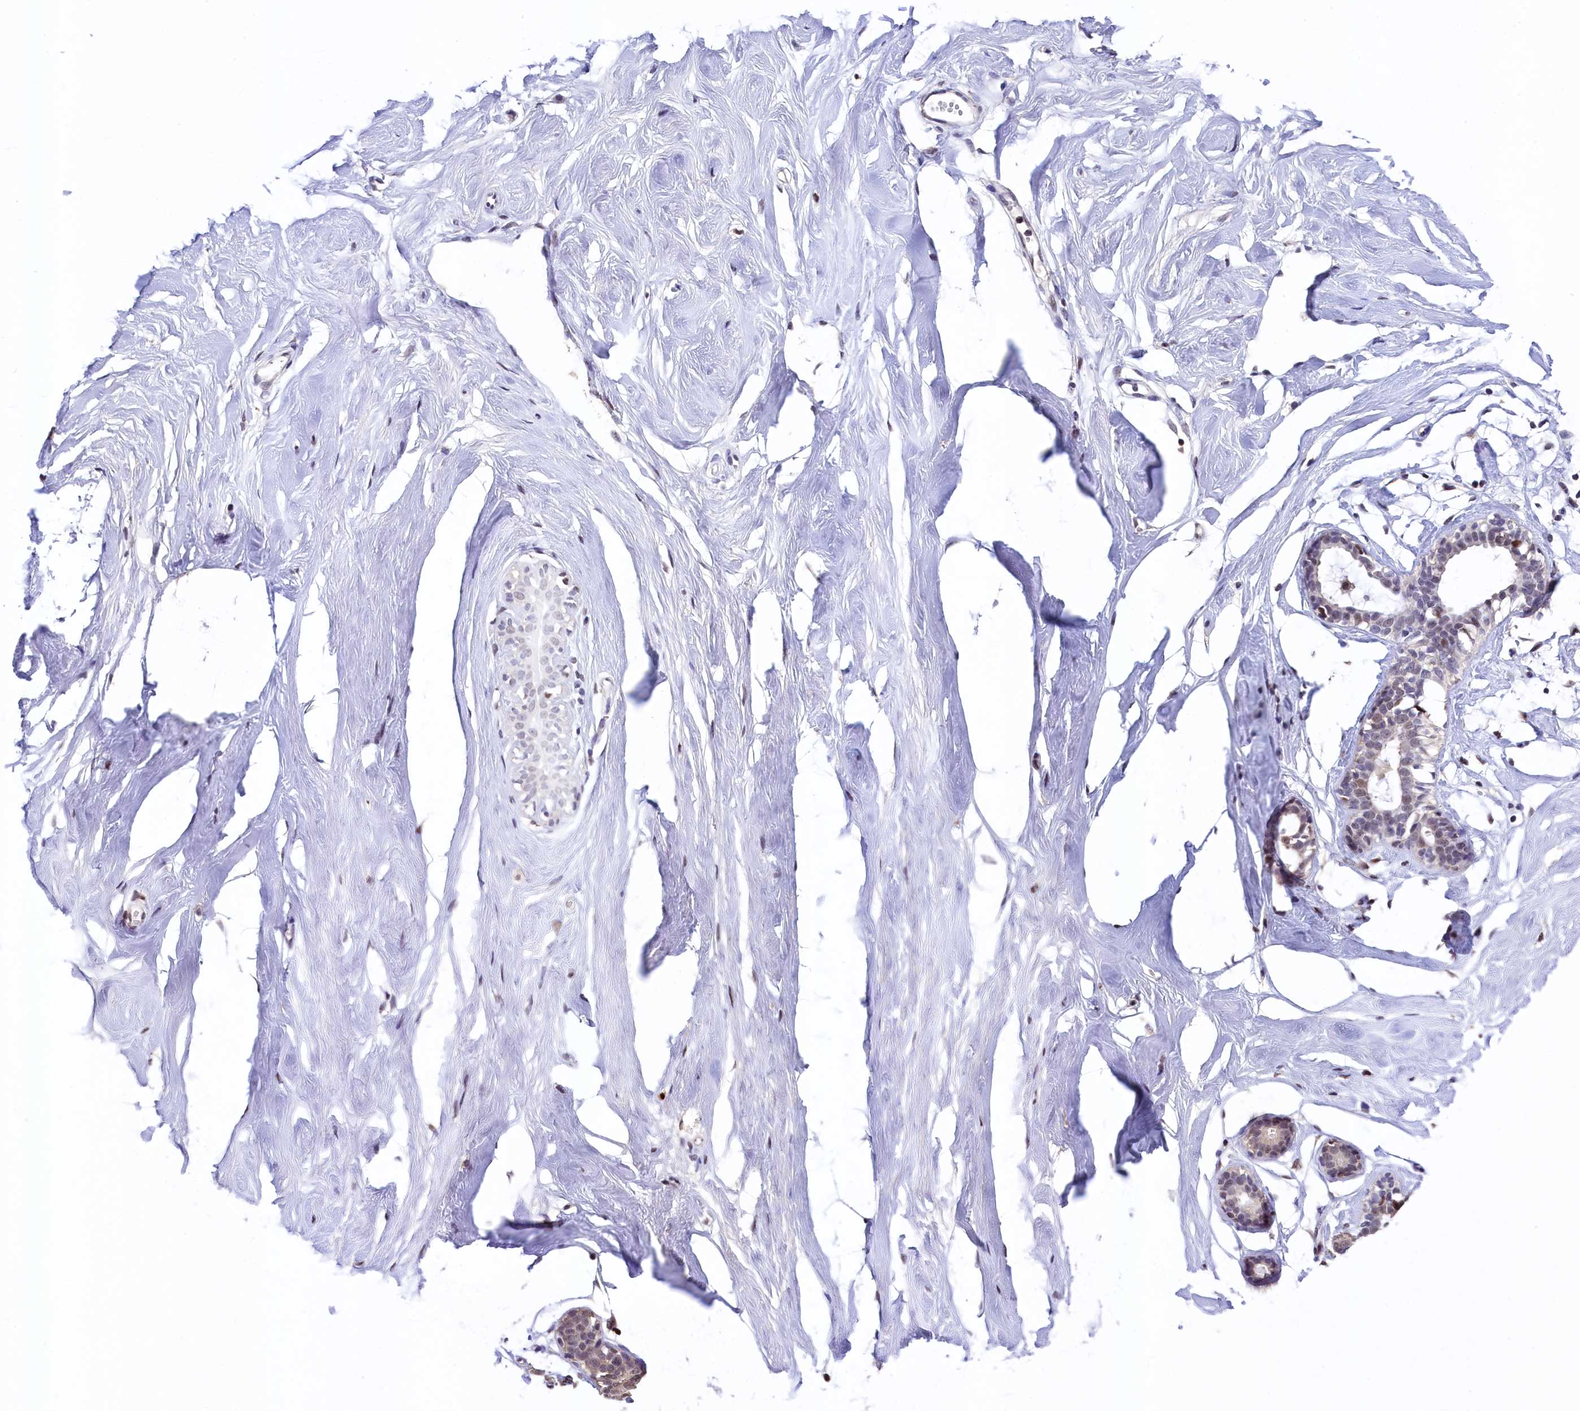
{"staining": {"intensity": "negative", "quantity": "none", "location": "none"}, "tissue": "breast", "cell_type": "Adipocytes", "image_type": "normal", "snomed": [{"axis": "morphology", "description": "Normal tissue, NOS"}, {"axis": "morphology", "description": "Adenoma, NOS"}, {"axis": "topography", "description": "Breast"}], "caption": "High magnification brightfield microscopy of unremarkable breast stained with DAB (brown) and counterstained with hematoxylin (blue): adipocytes show no significant staining. (Brightfield microscopy of DAB (3,3'-diaminobenzidine) immunohistochemistry (IHC) at high magnification).", "gene": "HECTD4", "patient": {"sex": "female", "age": 23}}